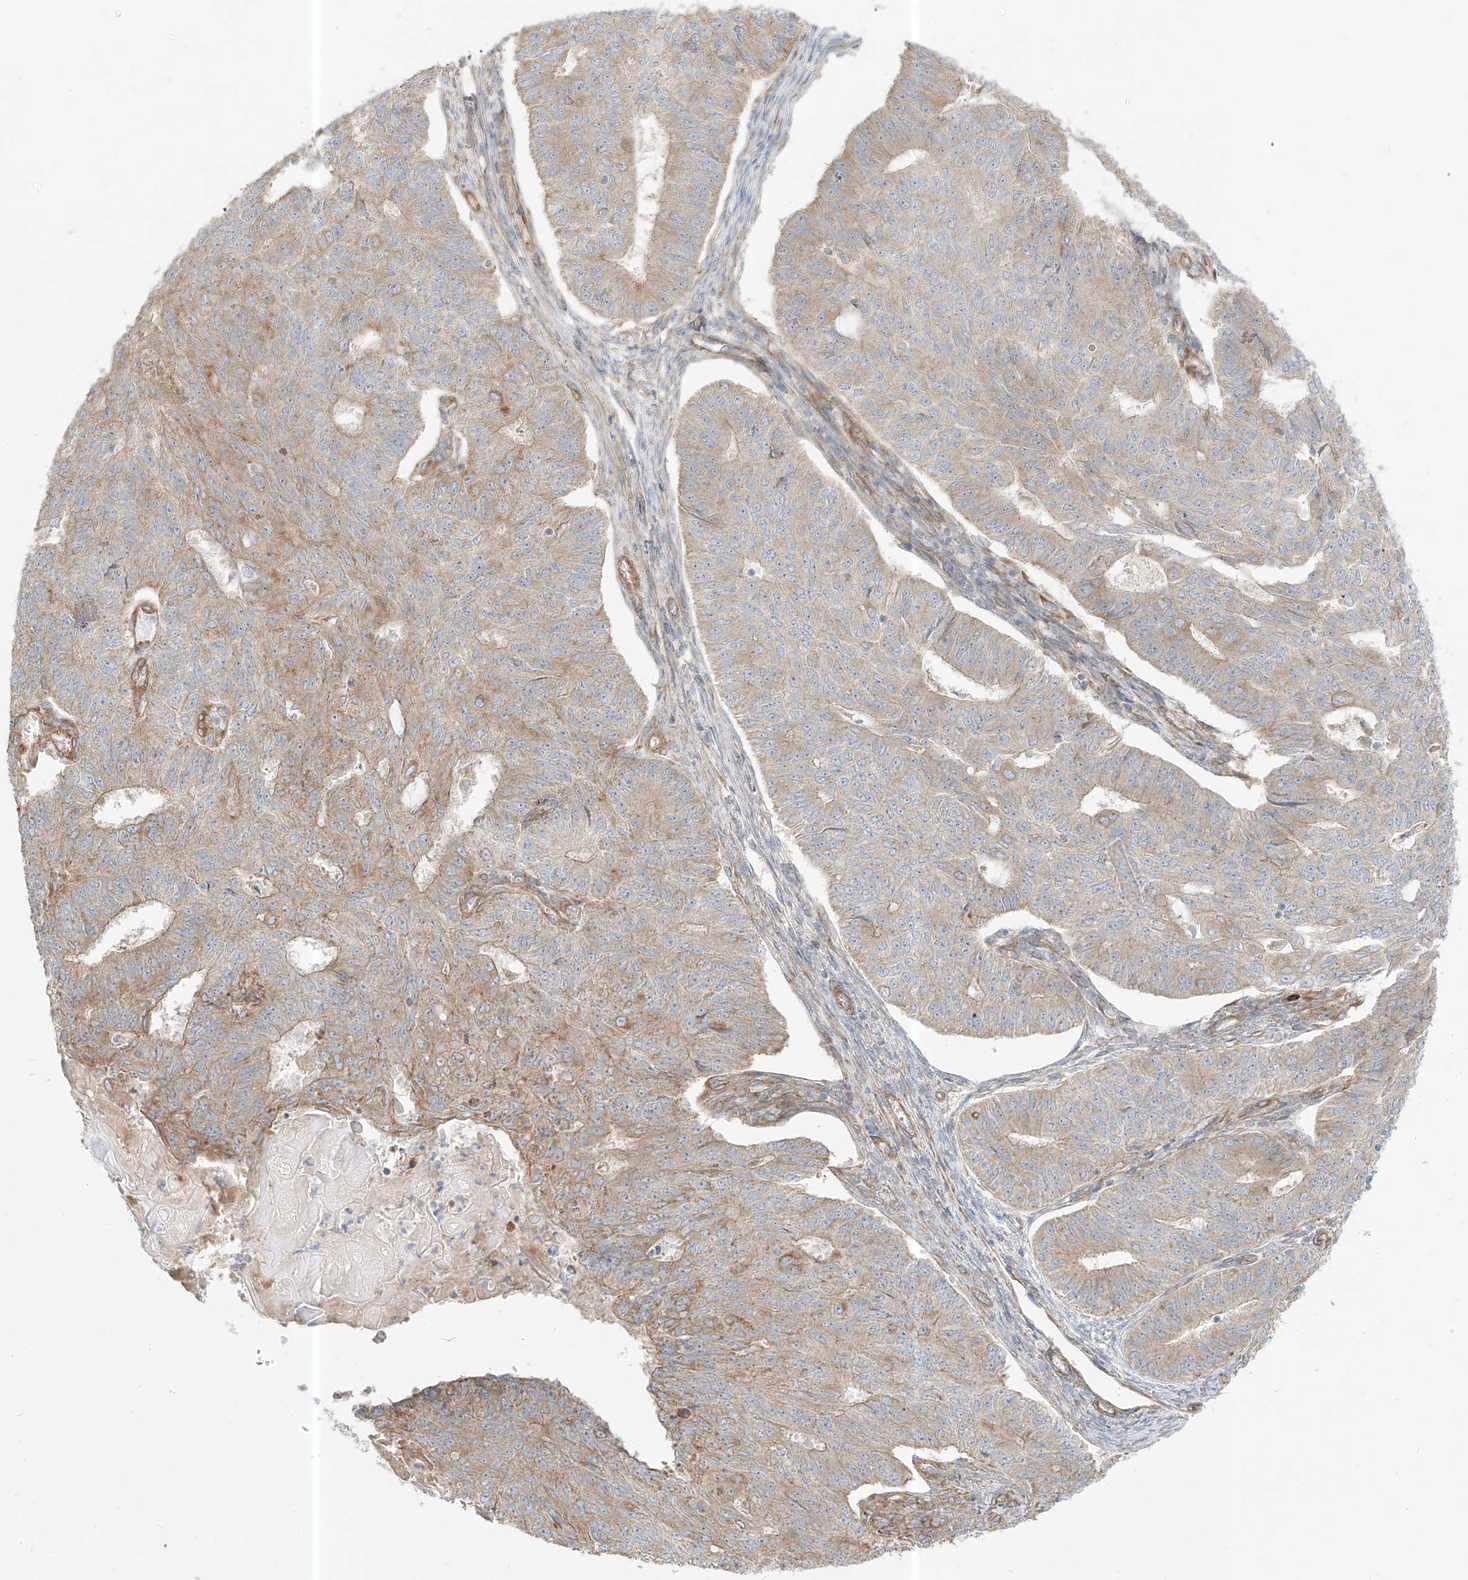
{"staining": {"intensity": "weak", "quantity": "25%-75%", "location": "cytoplasmic/membranous"}, "tissue": "endometrial cancer", "cell_type": "Tumor cells", "image_type": "cancer", "snomed": [{"axis": "morphology", "description": "Adenocarcinoma, NOS"}, {"axis": "topography", "description": "Endometrium"}], "caption": "Immunohistochemistry staining of adenocarcinoma (endometrial), which reveals low levels of weak cytoplasmic/membranous positivity in about 25%-75% of tumor cells indicating weak cytoplasmic/membranous protein staining. The staining was performed using DAB (3,3'-diaminobenzidine) (brown) for protein detection and nuclei were counterstained in hematoxylin (blue).", "gene": "PLCL1", "patient": {"sex": "female", "age": 32}}